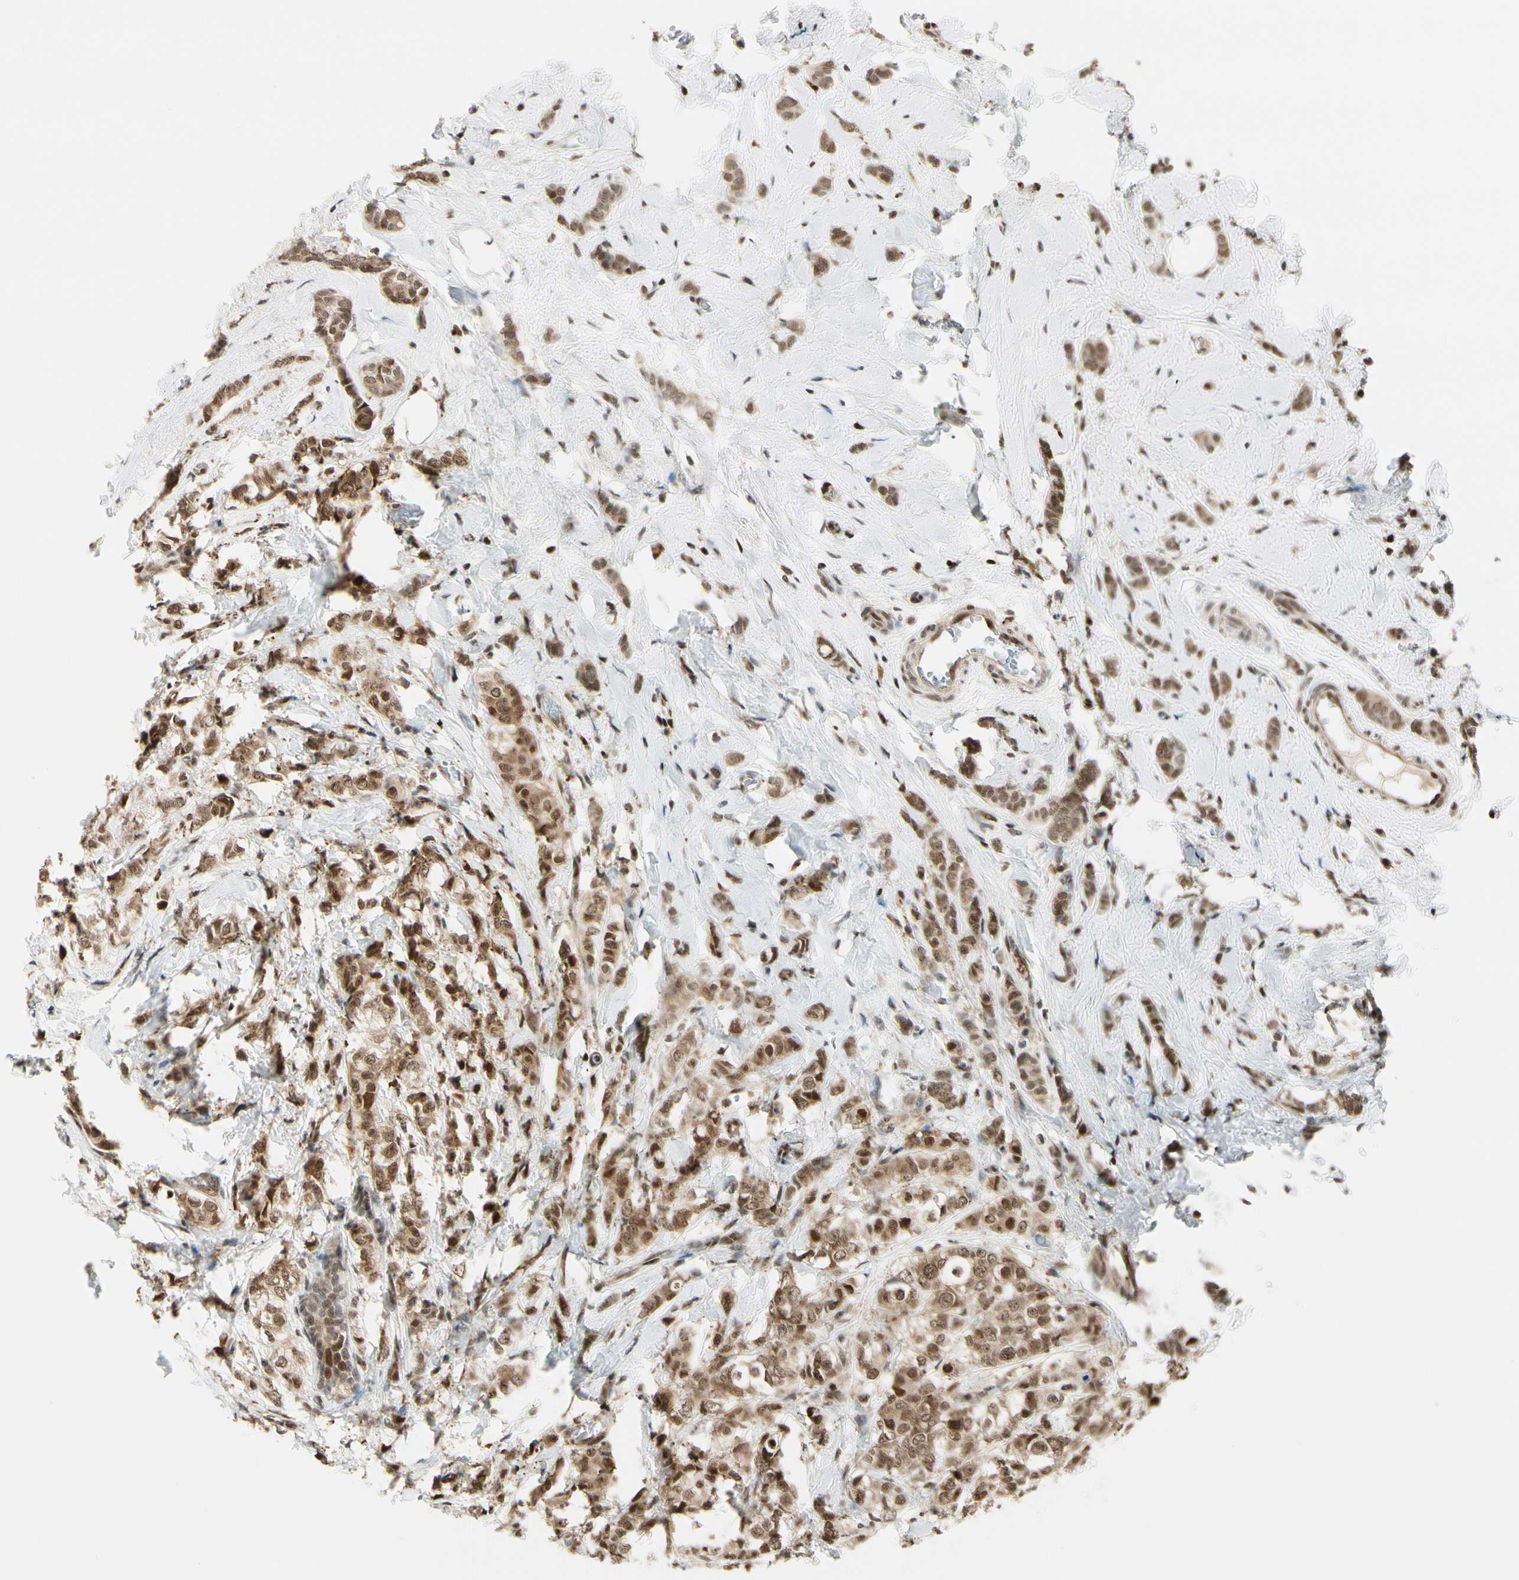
{"staining": {"intensity": "moderate", "quantity": ">75%", "location": "cytoplasmic/membranous,nuclear"}, "tissue": "breast cancer", "cell_type": "Tumor cells", "image_type": "cancer", "snomed": [{"axis": "morphology", "description": "Lobular carcinoma"}, {"axis": "topography", "description": "Breast"}], "caption": "A medium amount of moderate cytoplasmic/membranous and nuclear positivity is appreciated in about >75% of tumor cells in breast cancer (lobular carcinoma) tissue.", "gene": "DAXX", "patient": {"sex": "female", "age": 60}}